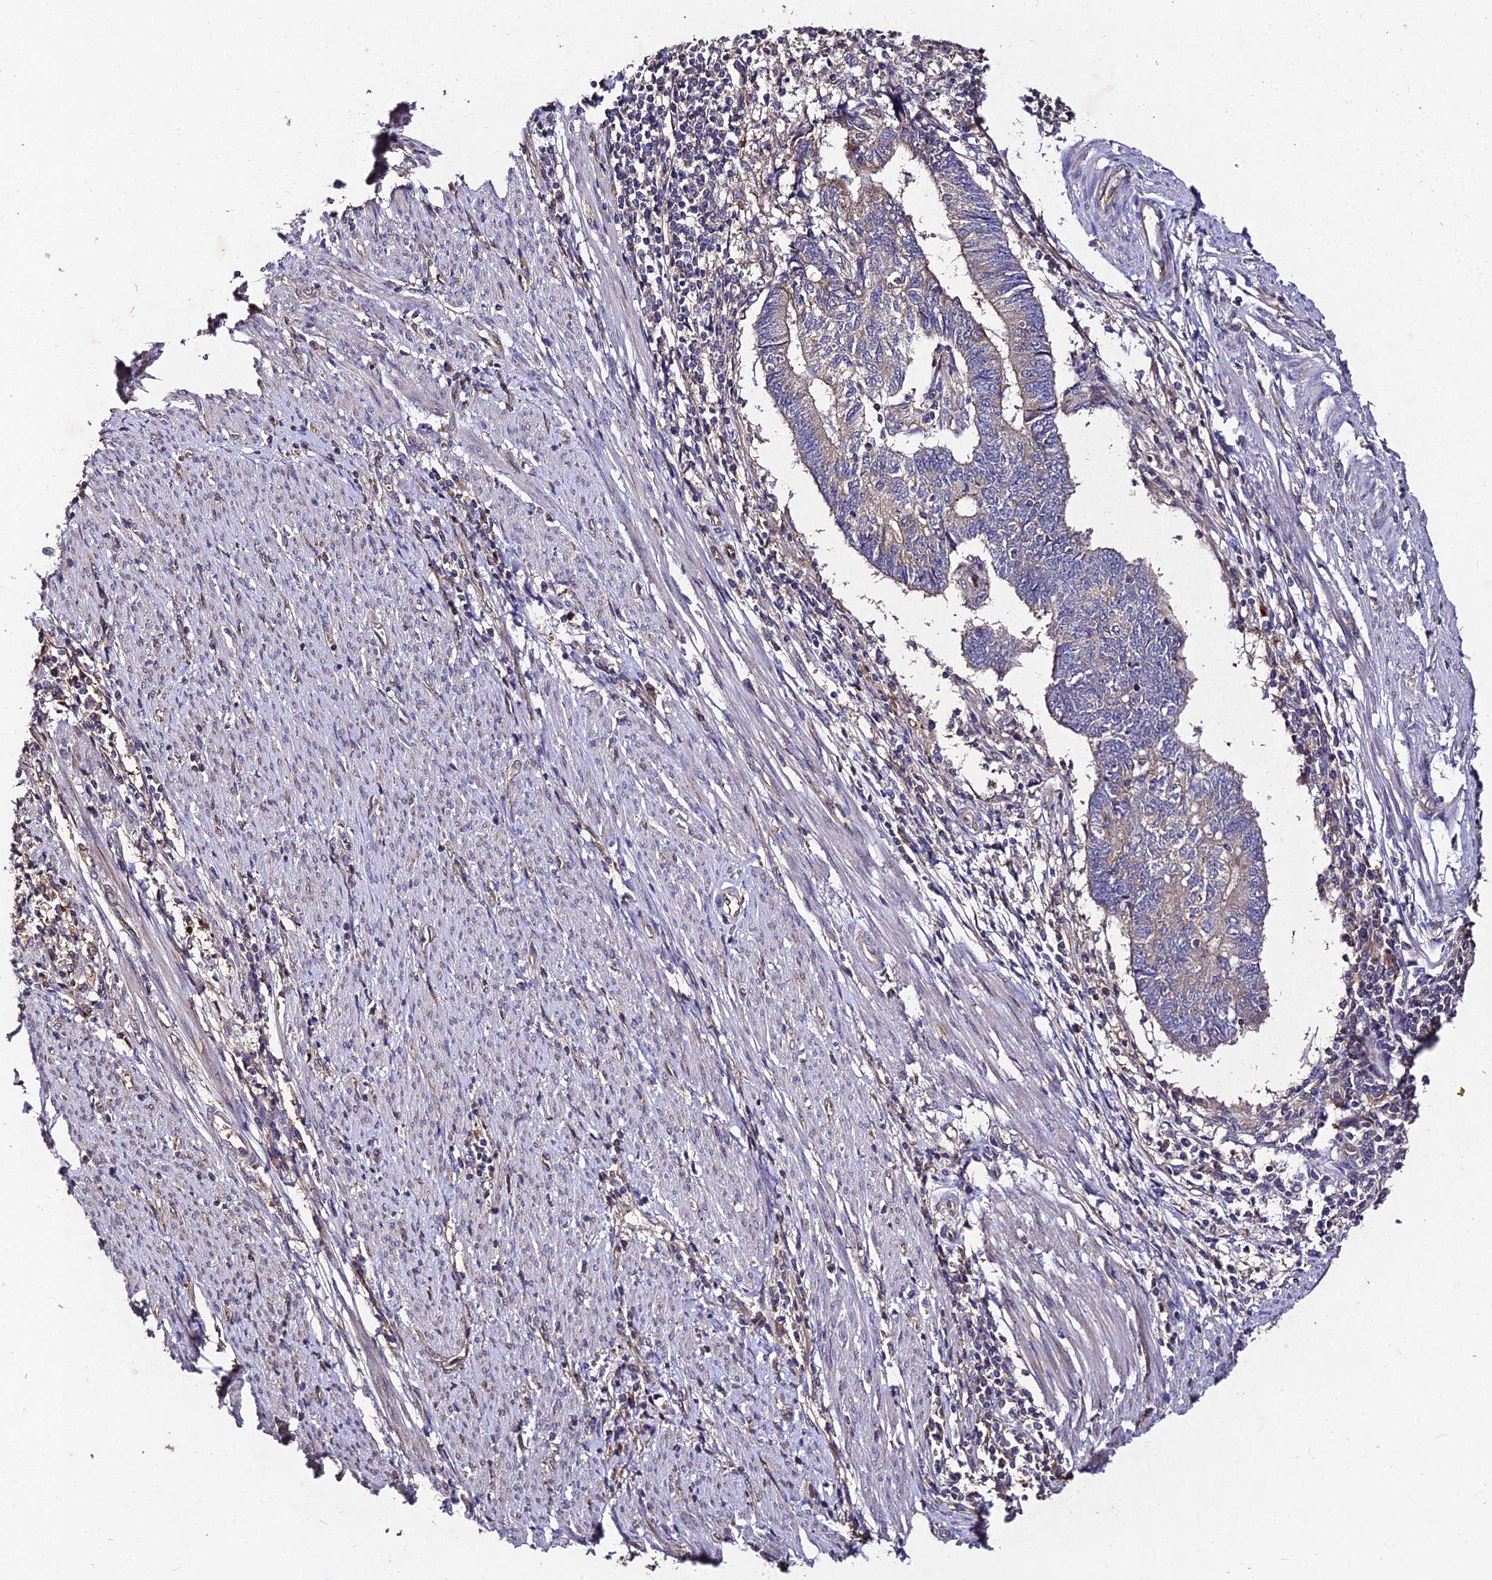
{"staining": {"intensity": "weak", "quantity": "<25%", "location": "cytoplasmic/membranous"}, "tissue": "endometrial cancer", "cell_type": "Tumor cells", "image_type": "cancer", "snomed": [{"axis": "morphology", "description": "Adenocarcinoma, NOS"}, {"axis": "topography", "description": "Uterus"}, {"axis": "topography", "description": "Endometrium"}], "caption": "This image is of endometrial cancer (adenocarcinoma) stained with immunohistochemistry (IHC) to label a protein in brown with the nuclei are counter-stained blue. There is no staining in tumor cells.", "gene": "AP3M2", "patient": {"sex": "female", "age": 70}}